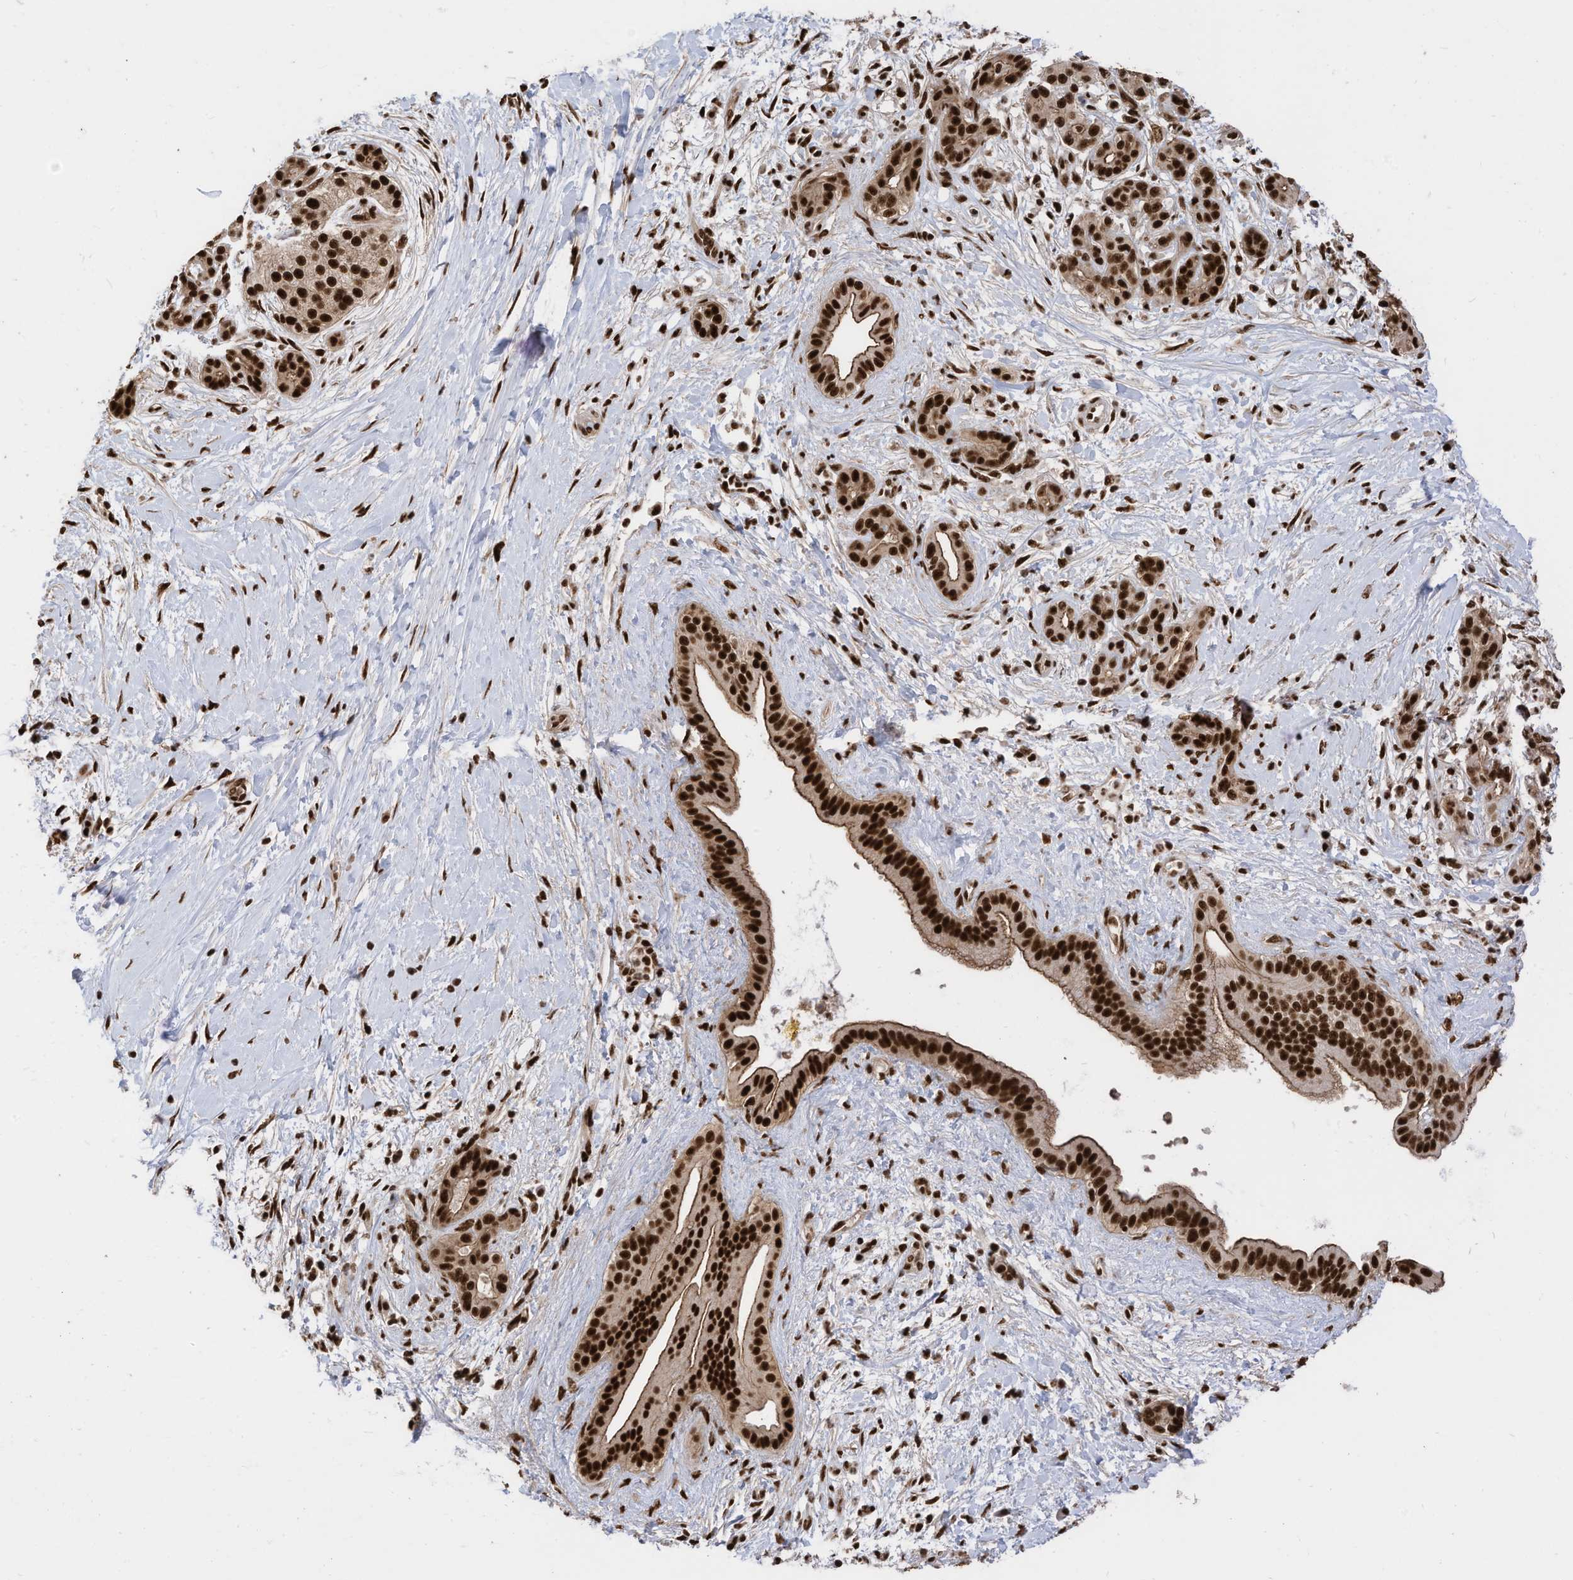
{"staining": {"intensity": "strong", "quantity": ">75%", "location": "nuclear"}, "tissue": "pancreatic cancer", "cell_type": "Tumor cells", "image_type": "cancer", "snomed": [{"axis": "morphology", "description": "Adenocarcinoma, NOS"}, {"axis": "topography", "description": "Pancreas"}], "caption": "Human pancreatic adenocarcinoma stained with a protein marker demonstrates strong staining in tumor cells.", "gene": "SF3A3", "patient": {"sex": "male", "age": 58}}